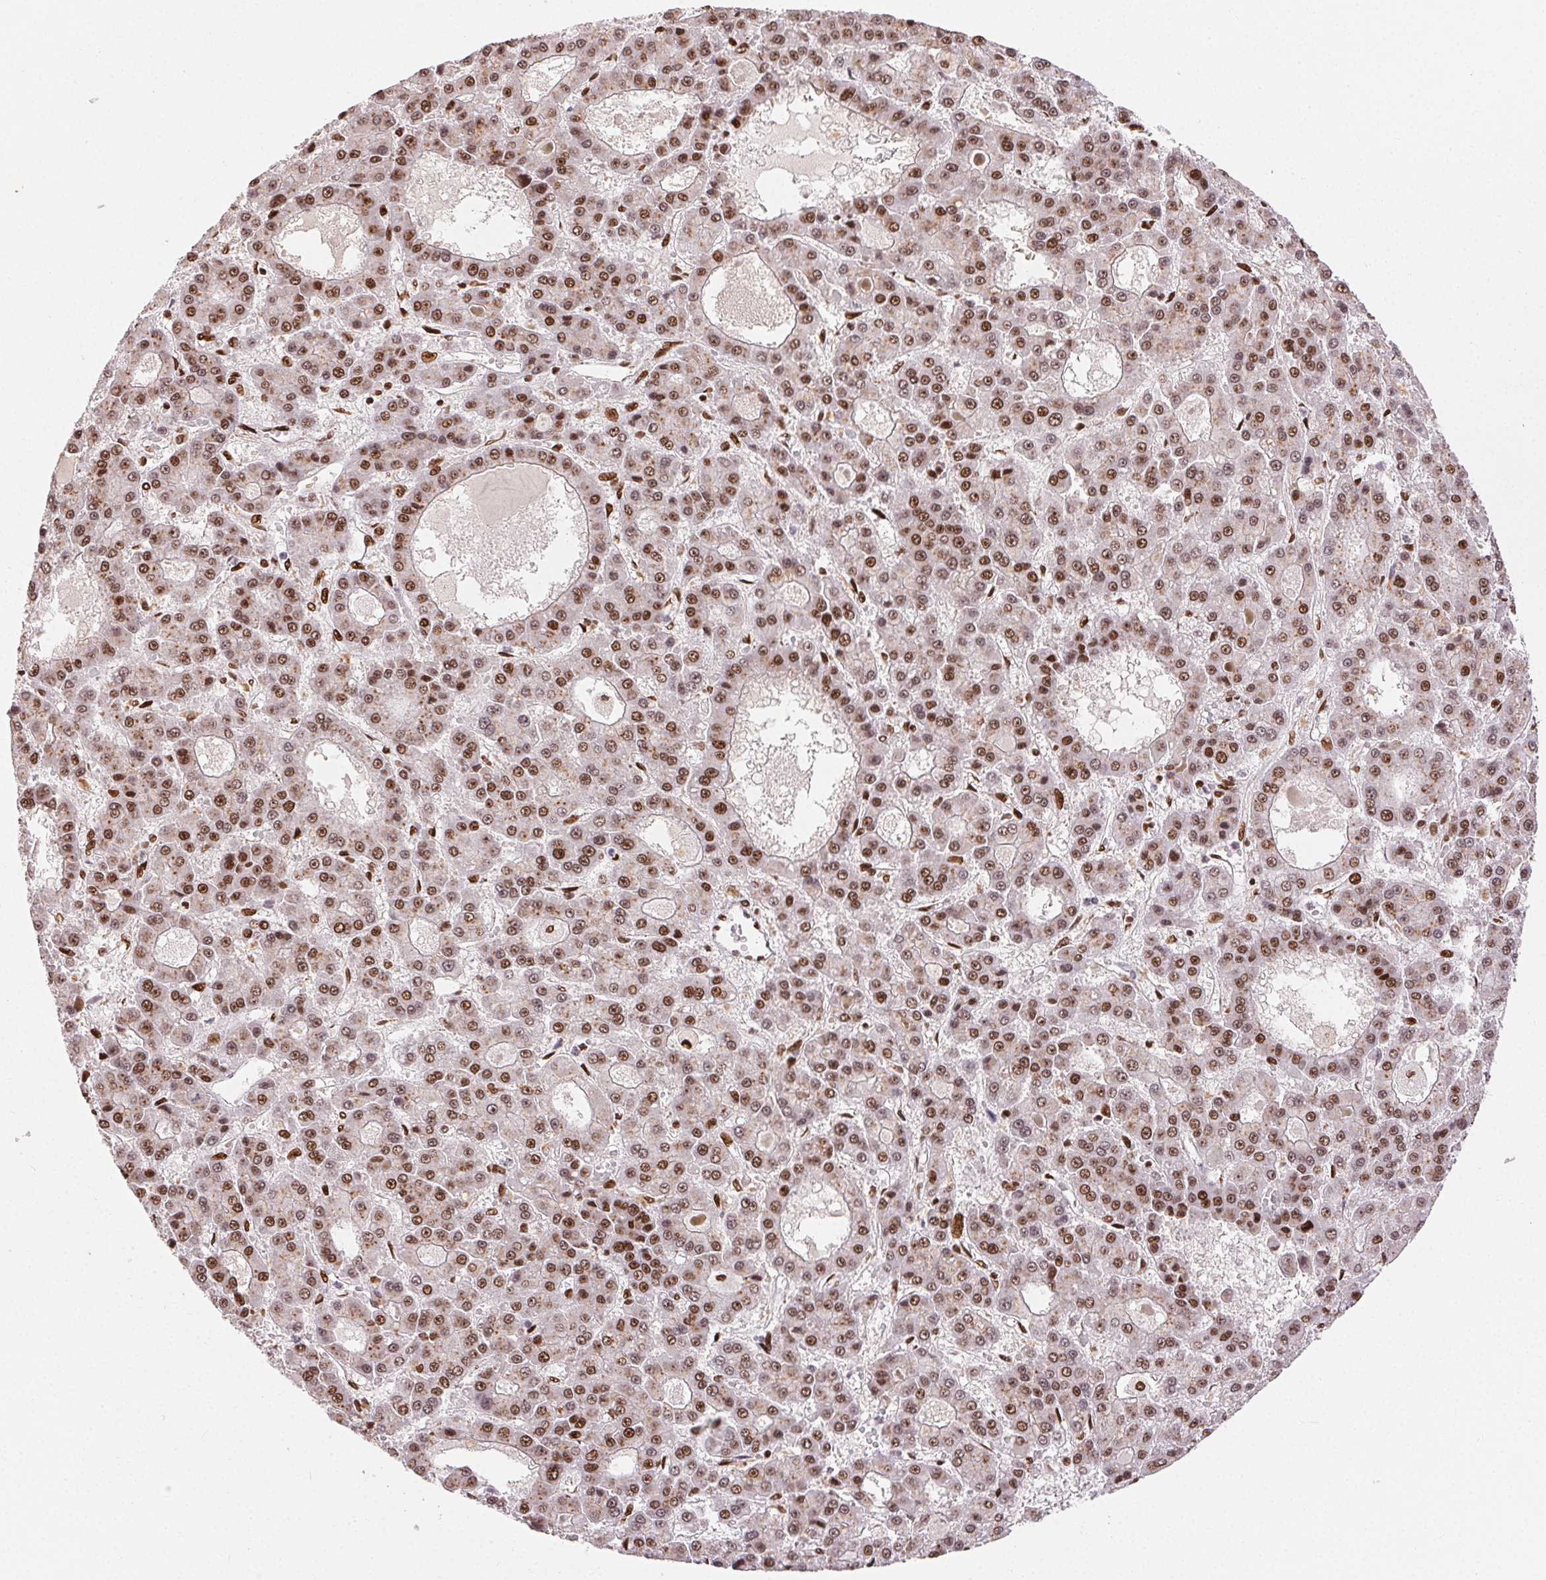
{"staining": {"intensity": "moderate", "quantity": ">75%", "location": "nuclear"}, "tissue": "liver cancer", "cell_type": "Tumor cells", "image_type": "cancer", "snomed": [{"axis": "morphology", "description": "Carcinoma, Hepatocellular, NOS"}, {"axis": "topography", "description": "Liver"}], "caption": "There is medium levels of moderate nuclear staining in tumor cells of liver hepatocellular carcinoma, as demonstrated by immunohistochemical staining (brown color).", "gene": "ZNF80", "patient": {"sex": "male", "age": 70}}